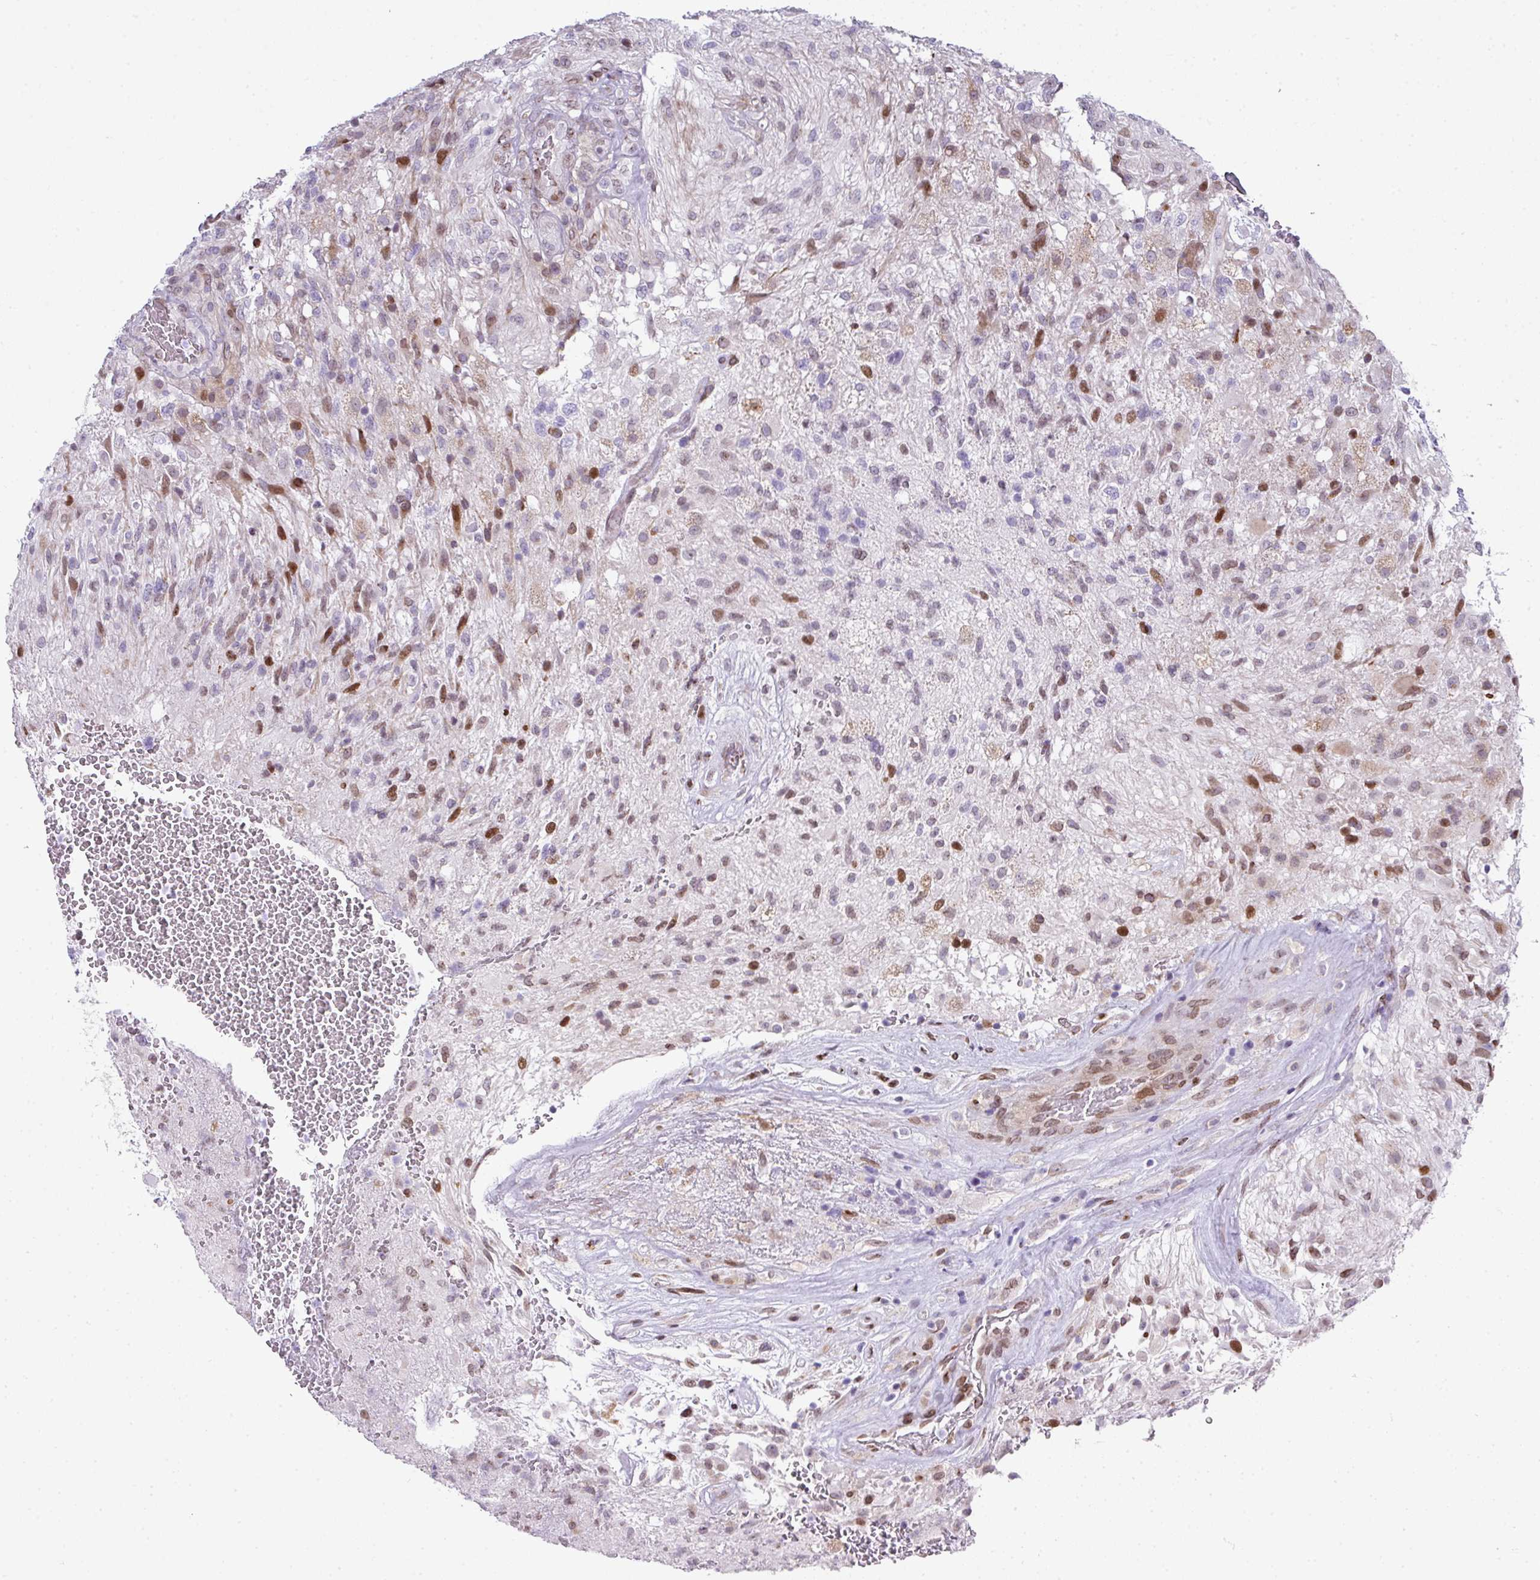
{"staining": {"intensity": "moderate", "quantity": "<25%", "location": "nuclear"}, "tissue": "glioma", "cell_type": "Tumor cells", "image_type": "cancer", "snomed": [{"axis": "morphology", "description": "Glioma, malignant, High grade"}, {"axis": "topography", "description": "Brain"}], "caption": "Malignant glioma (high-grade) tissue demonstrates moderate nuclear staining in approximately <25% of tumor cells, visualized by immunohistochemistry. Nuclei are stained in blue.", "gene": "PLK1", "patient": {"sex": "male", "age": 56}}